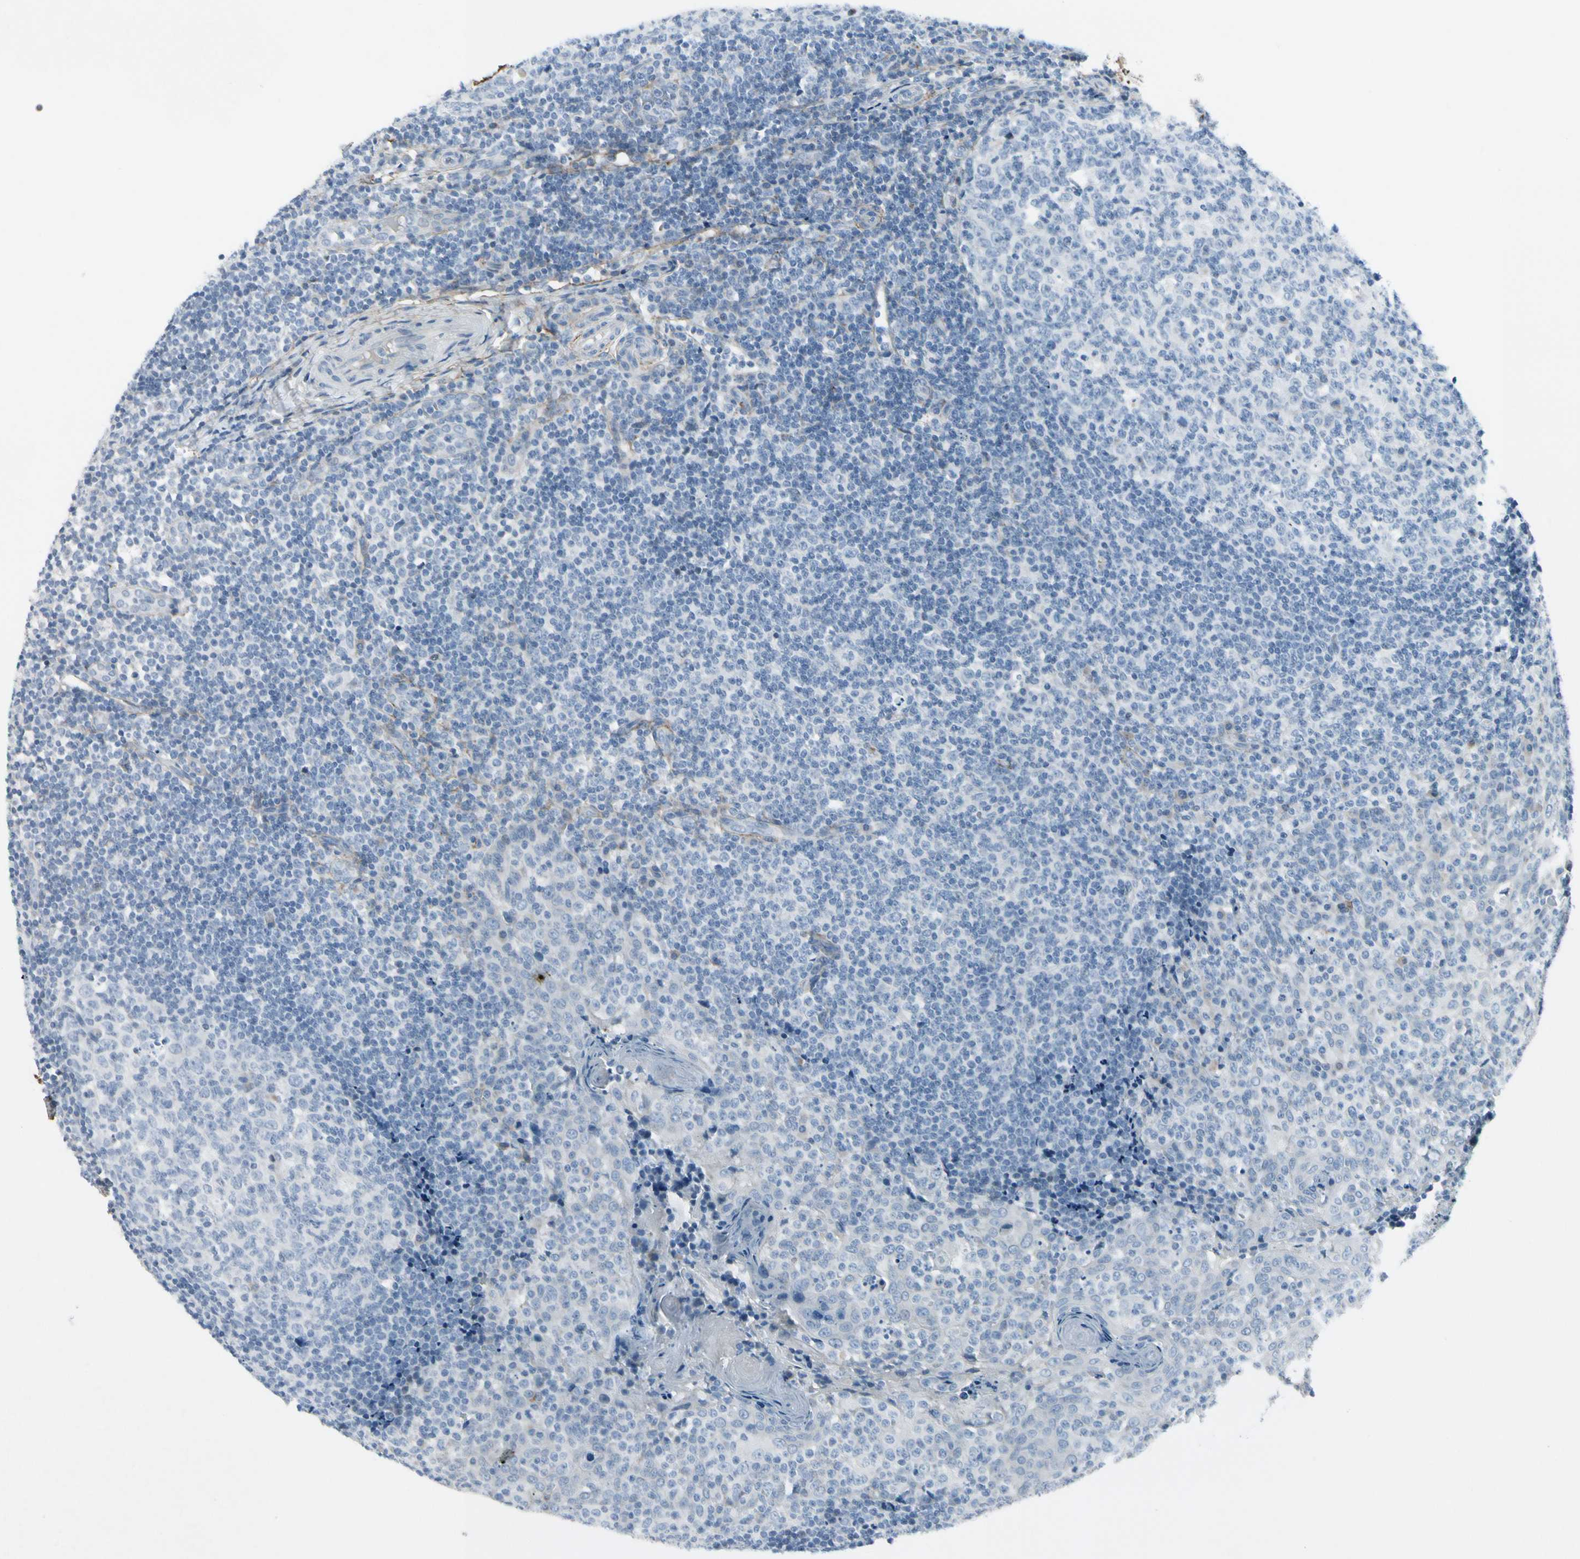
{"staining": {"intensity": "negative", "quantity": "none", "location": "none"}, "tissue": "tonsil", "cell_type": "Germinal center cells", "image_type": "normal", "snomed": [{"axis": "morphology", "description": "Normal tissue, NOS"}, {"axis": "topography", "description": "Tonsil"}], "caption": "Immunohistochemical staining of normal human tonsil demonstrates no significant expression in germinal center cells.", "gene": "PIGR", "patient": {"sex": "female", "age": 19}}